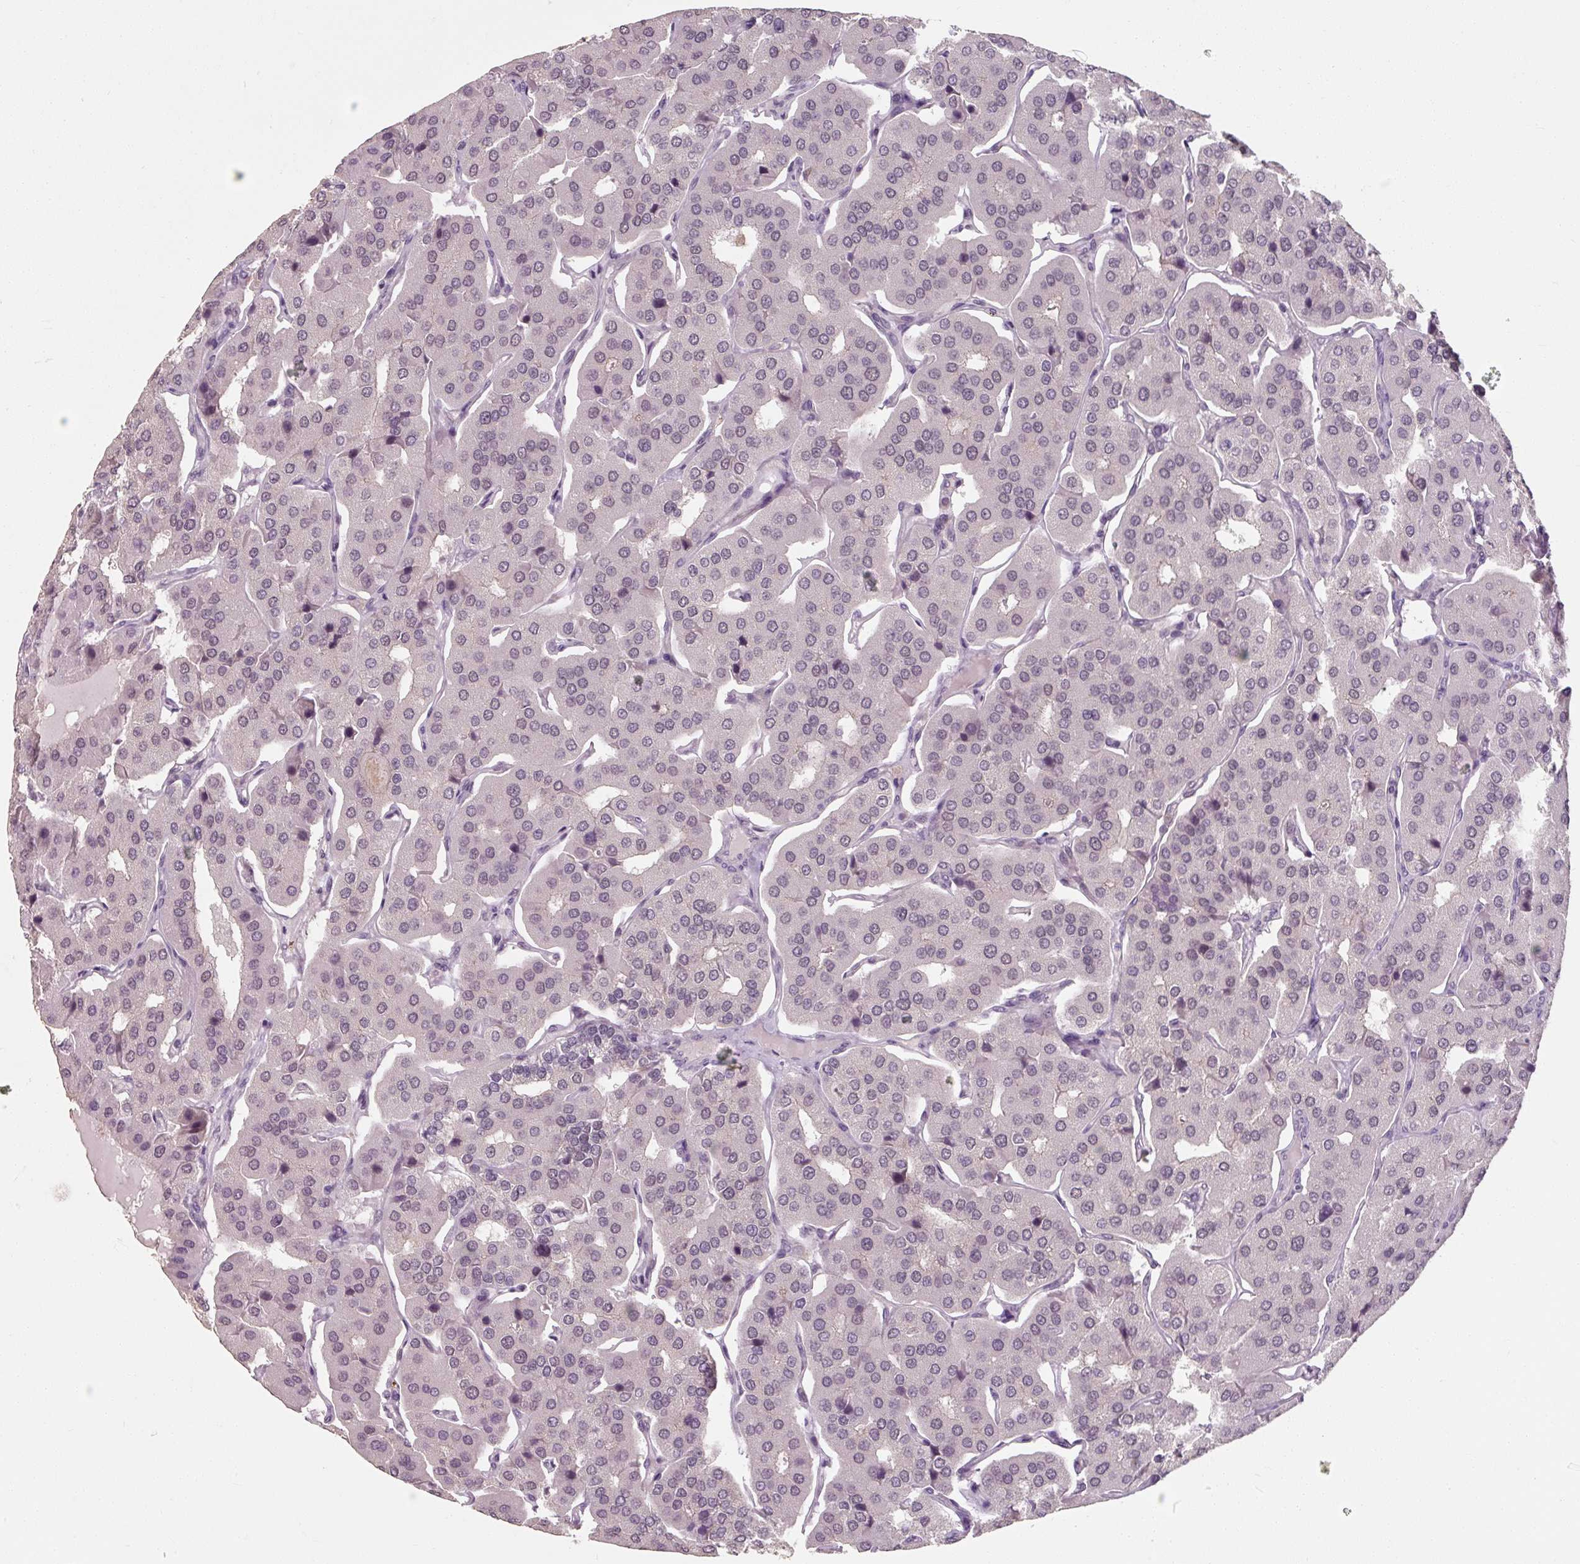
{"staining": {"intensity": "negative", "quantity": "none", "location": "none"}, "tissue": "parathyroid gland", "cell_type": "Glandular cells", "image_type": "normal", "snomed": [{"axis": "morphology", "description": "Normal tissue, NOS"}, {"axis": "morphology", "description": "Adenoma, NOS"}, {"axis": "topography", "description": "Parathyroid gland"}], "caption": "The histopathology image demonstrates no significant positivity in glandular cells of parathyroid gland. (IHC, brightfield microscopy, high magnification).", "gene": "ENSG00000291316", "patient": {"sex": "female", "age": 86}}